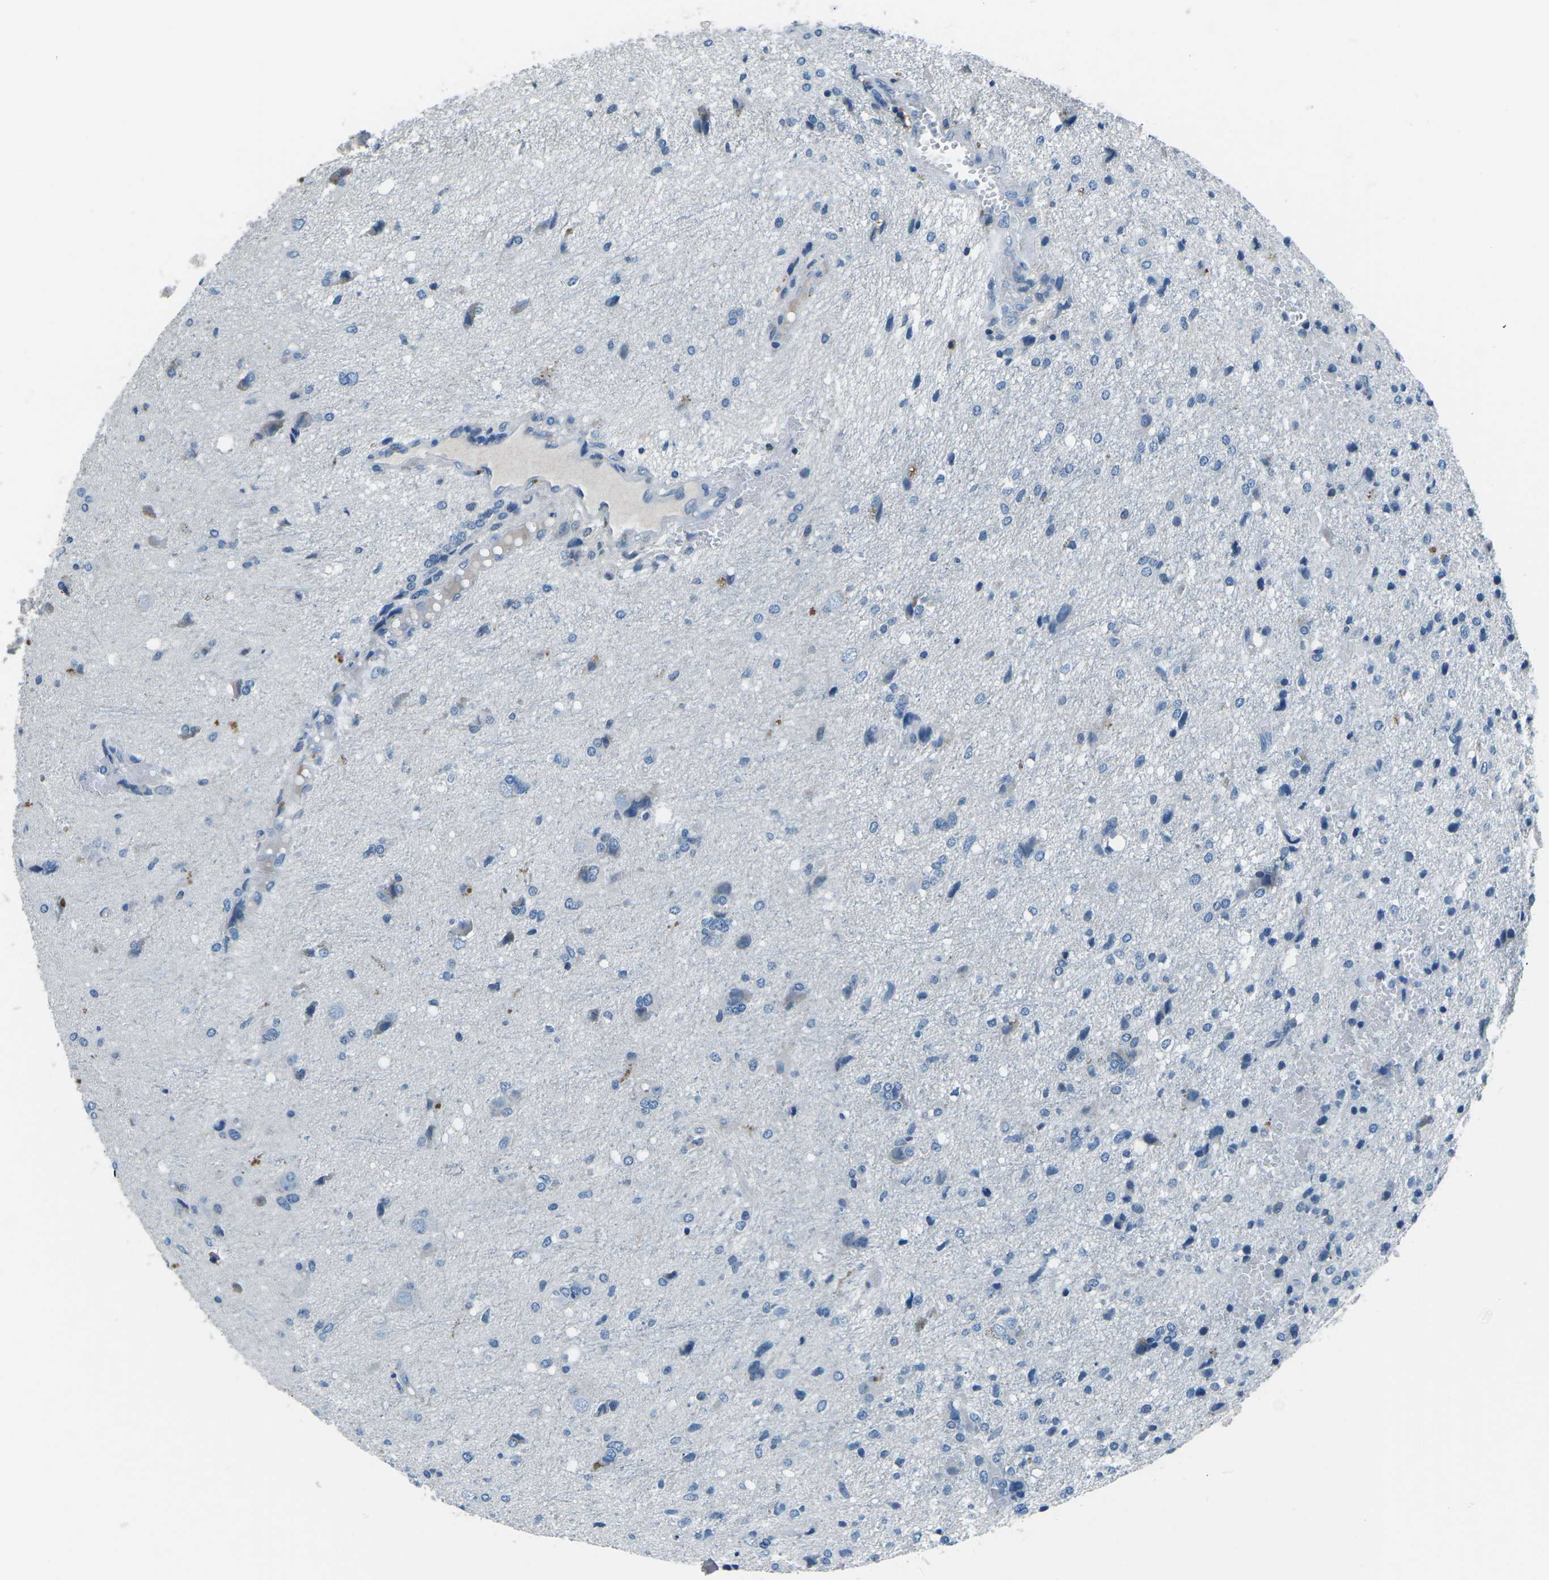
{"staining": {"intensity": "negative", "quantity": "none", "location": "none"}, "tissue": "glioma", "cell_type": "Tumor cells", "image_type": "cancer", "snomed": [{"axis": "morphology", "description": "Glioma, malignant, High grade"}, {"axis": "topography", "description": "Brain"}], "caption": "This is a image of immunohistochemistry staining of malignant high-grade glioma, which shows no expression in tumor cells.", "gene": "CD1D", "patient": {"sex": "female", "age": 59}}